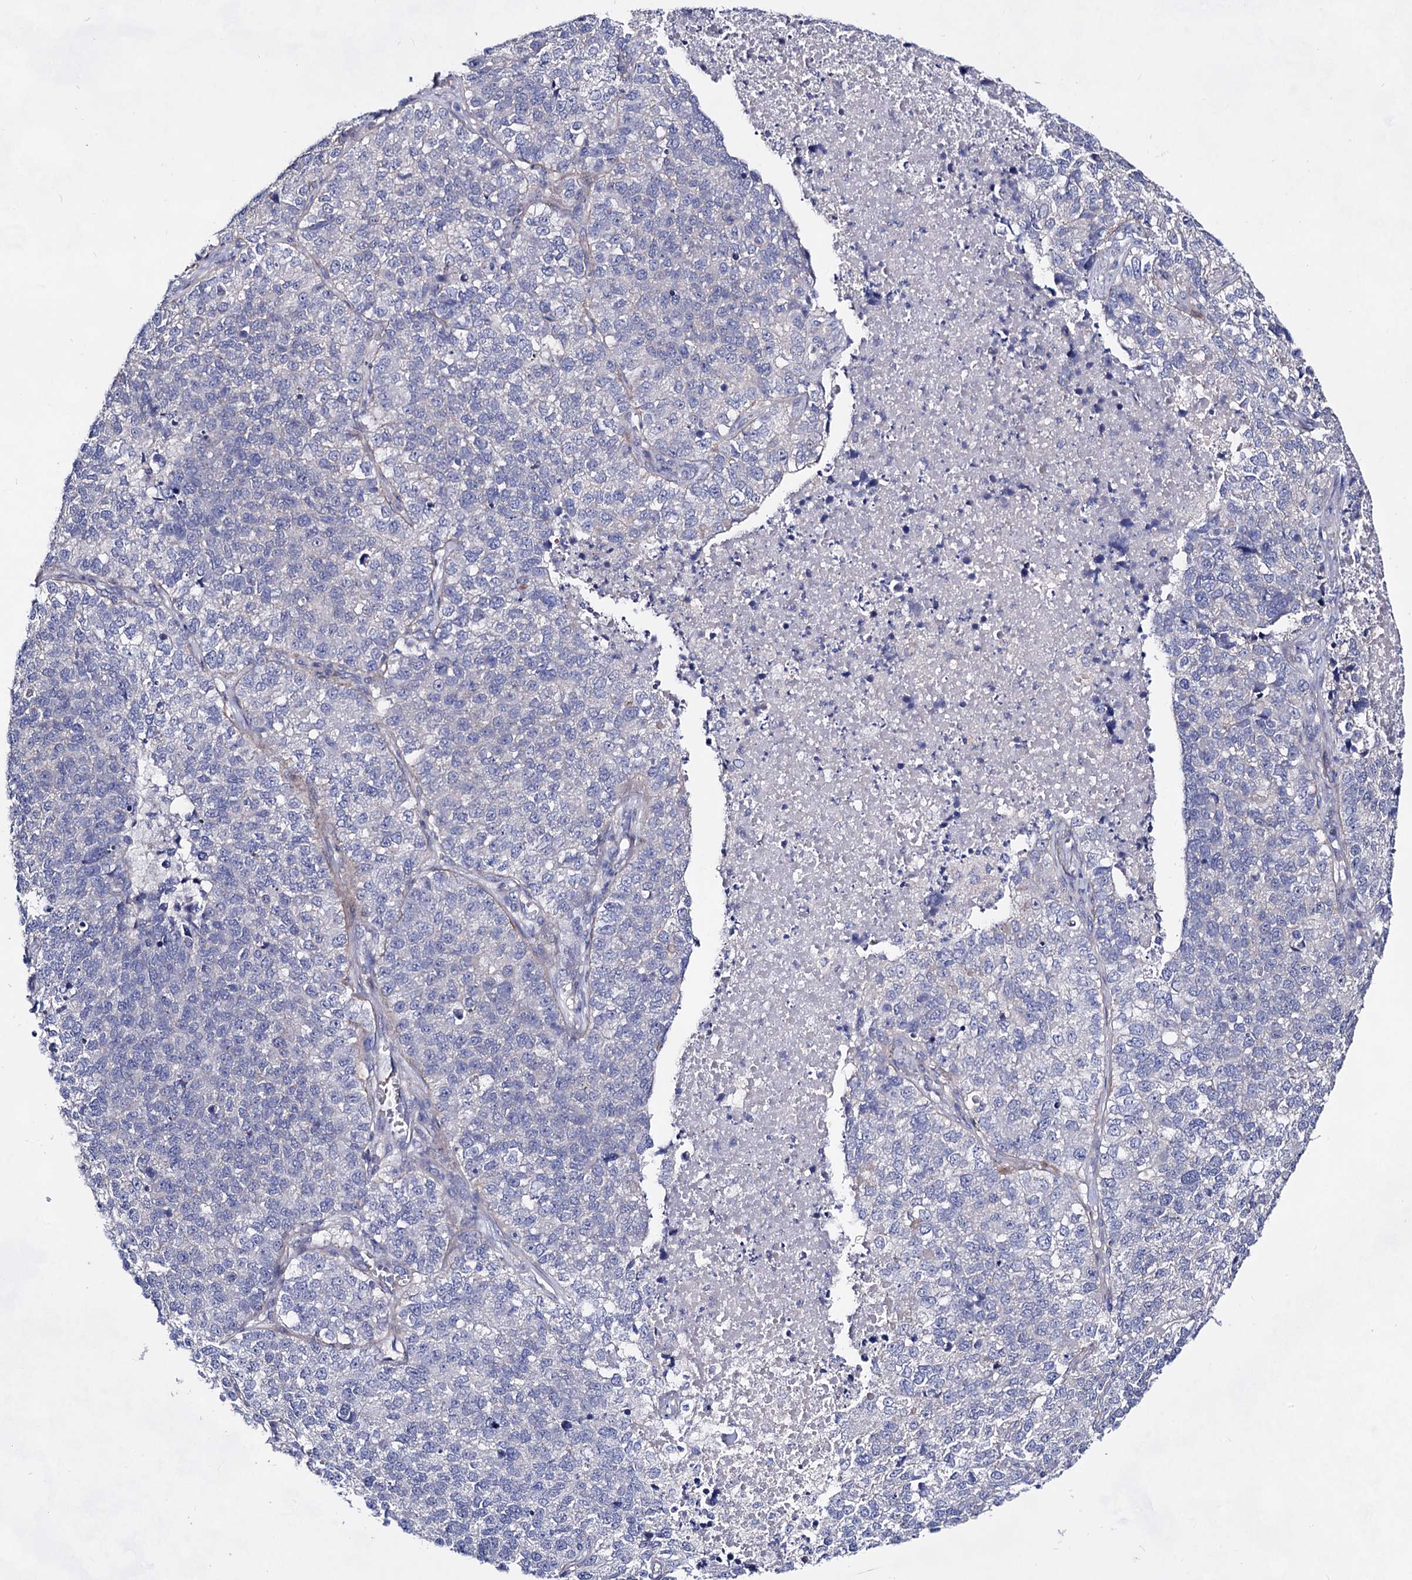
{"staining": {"intensity": "negative", "quantity": "none", "location": "none"}, "tissue": "lung cancer", "cell_type": "Tumor cells", "image_type": "cancer", "snomed": [{"axis": "morphology", "description": "Adenocarcinoma, NOS"}, {"axis": "topography", "description": "Lung"}], "caption": "There is no significant staining in tumor cells of adenocarcinoma (lung). (DAB immunohistochemistry (IHC), high magnification).", "gene": "PLIN1", "patient": {"sex": "male", "age": 49}}